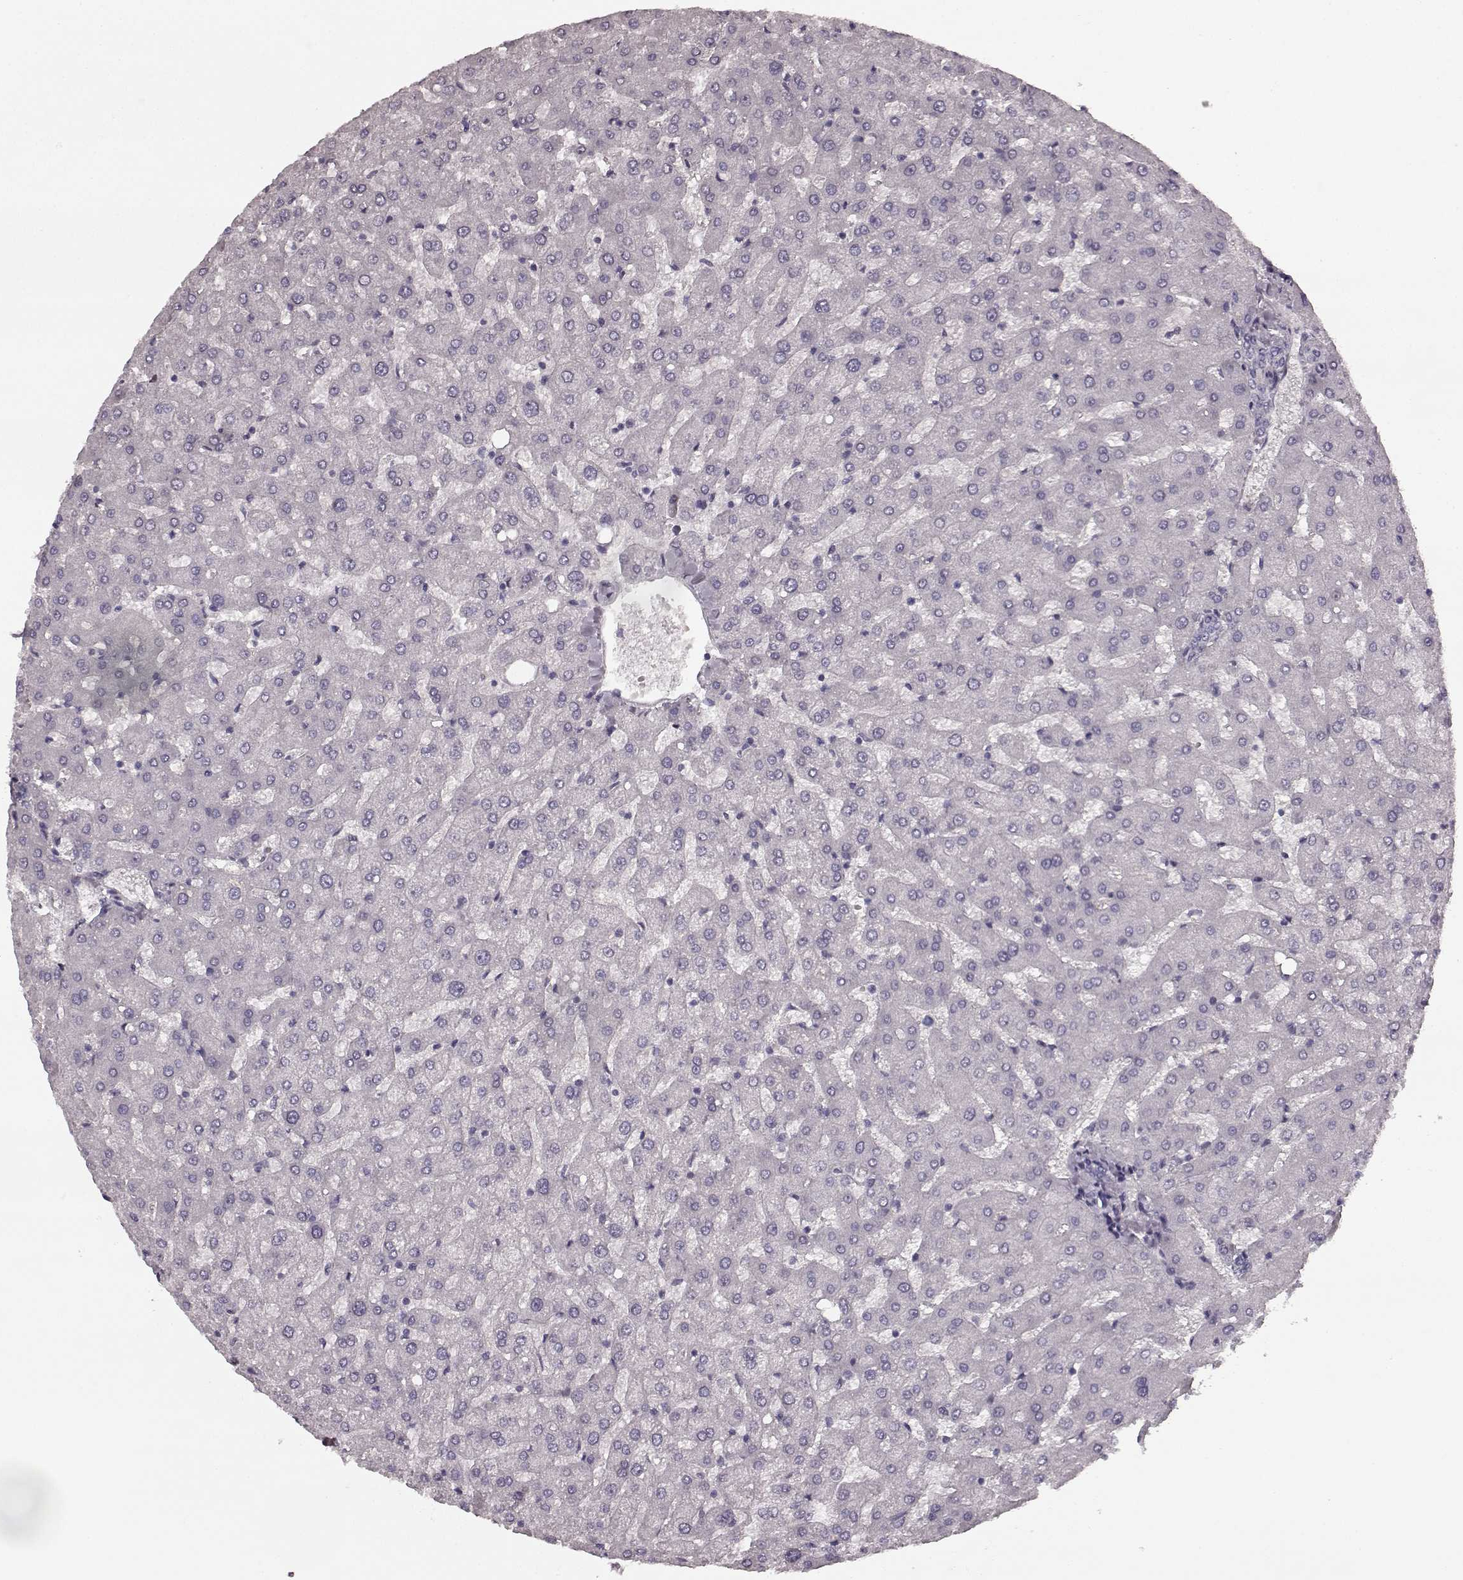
{"staining": {"intensity": "negative", "quantity": "none", "location": "none"}, "tissue": "liver", "cell_type": "Cholangiocytes", "image_type": "normal", "snomed": [{"axis": "morphology", "description": "Normal tissue, NOS"}, {"axis": "topography", "description": "Liver"}], "caption": "Liver stained for a protein using immunohistochemistry (IHC) reveals no staining cholangiocytes.", "gene": "PRKCE", "patient": {"sex": "female", "age": 50}}